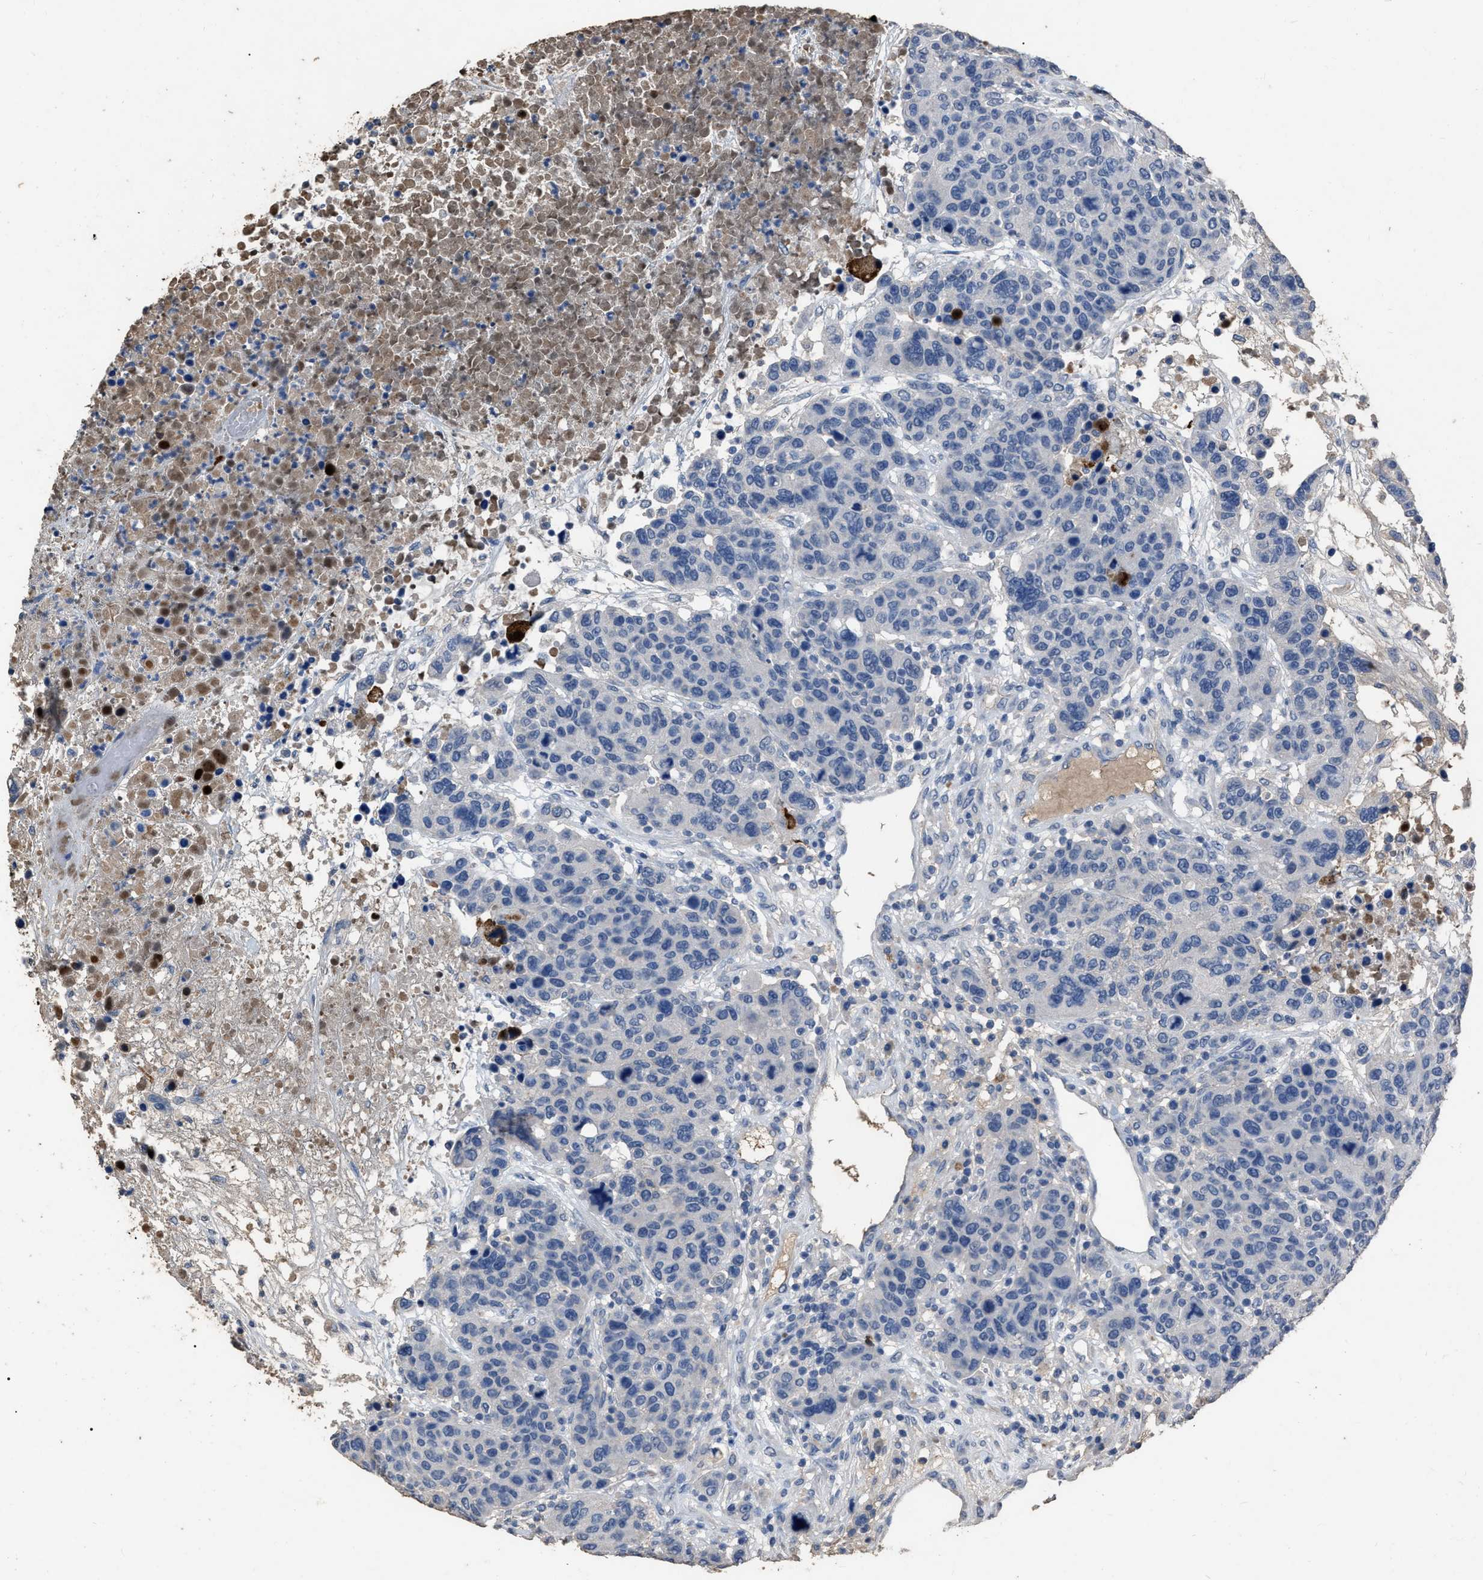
{"staining": {"intensity": "negative", "quantity": "none", "location": "none"}, "tissue": "breast cancer", "cell_type": "Tumor cells", "image_type": "cancer", "snomed": [{"axis": "morphology", "description": "Duct carcinoma"}, {"axis": "topography", "description": "Breast"}], "caption": "Immunohistochemical staining of human intraductal carcinoma (breast) demonstrates no significant positivity in tumor cells.", "gene": "HABP2", "patient": {"sex": "female", "age": 37}}